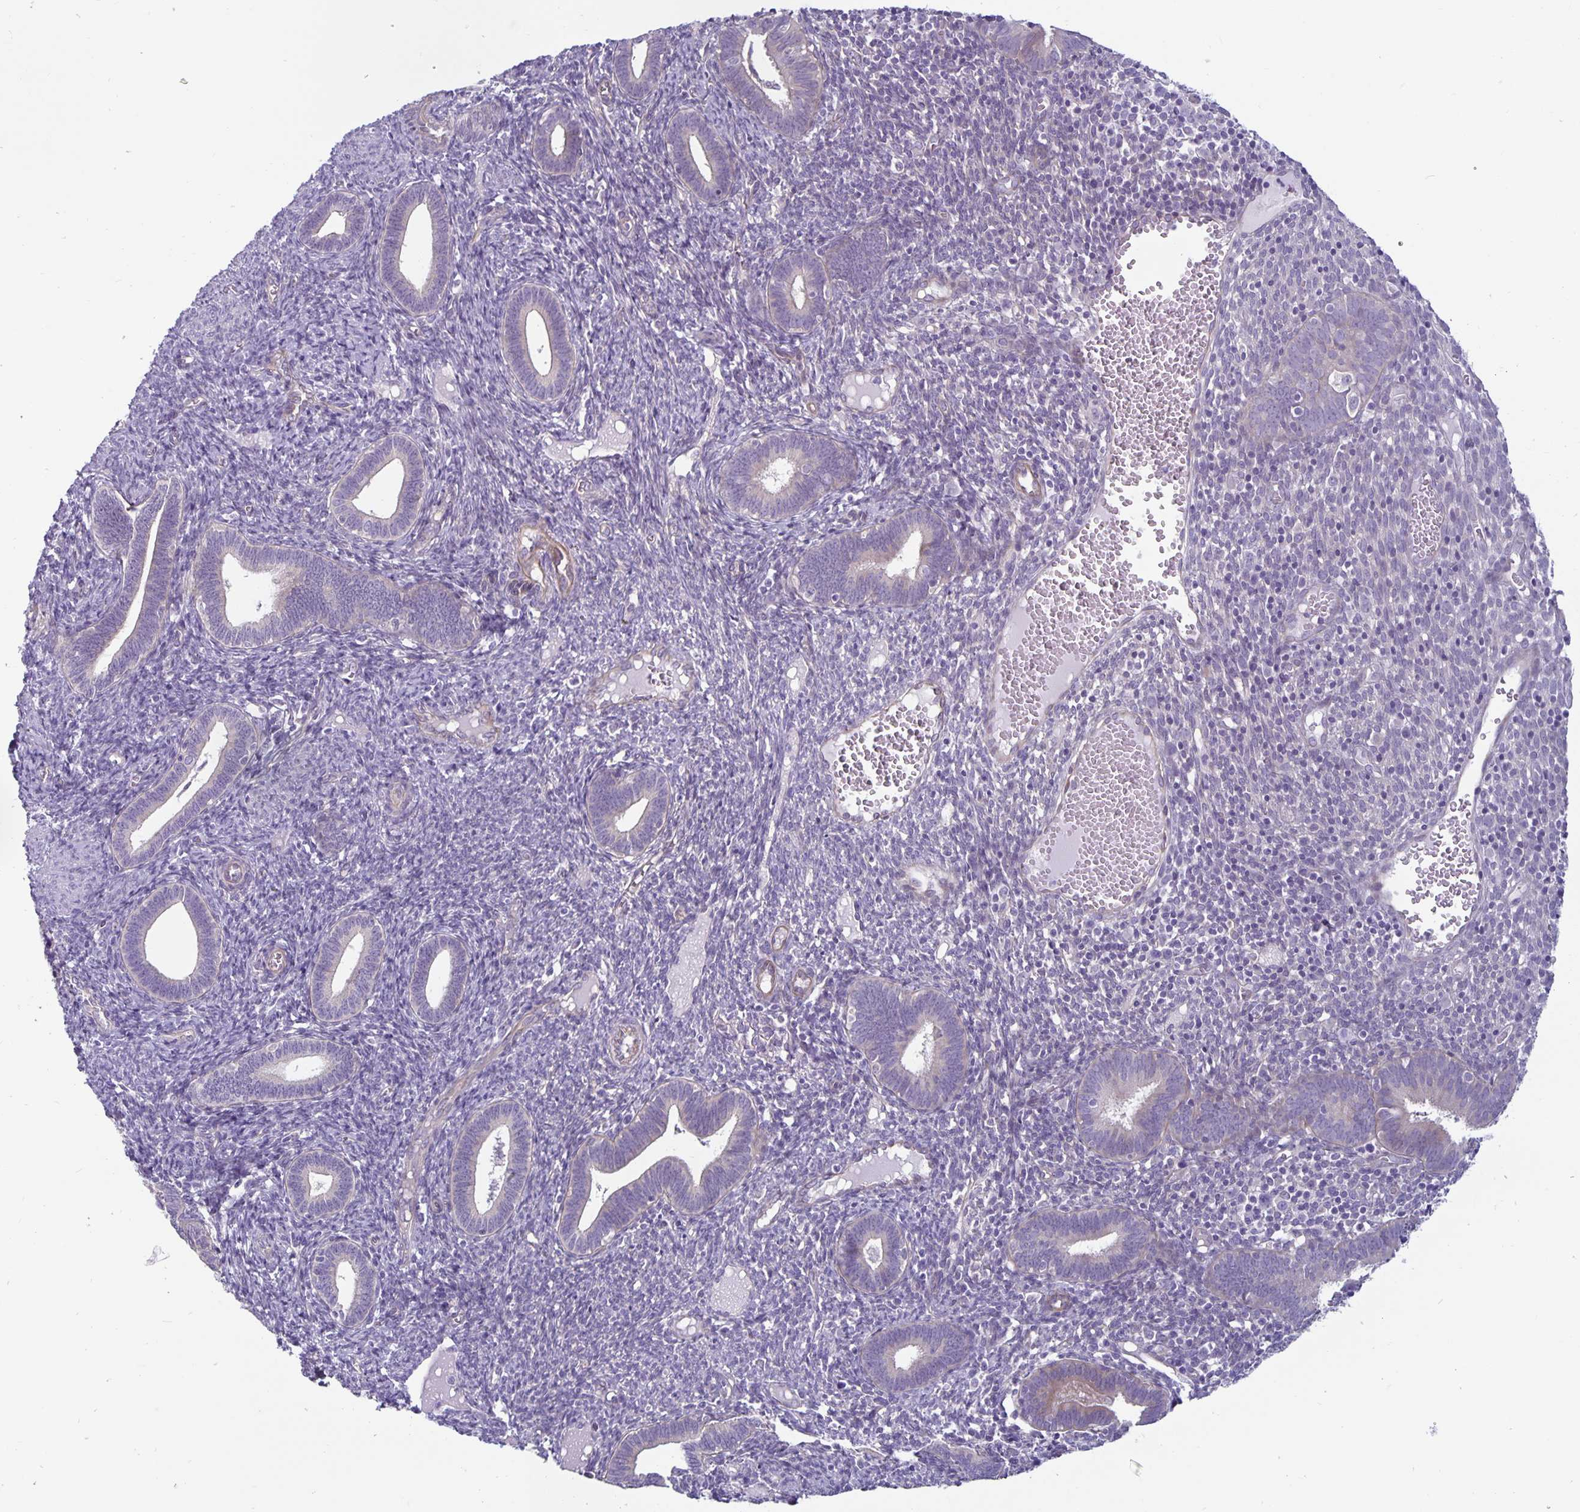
{"staining": {"intensity": "negative", "quantity": "none", "location": "none"}, "tissue": "endometrium", "cell_type": "Cells in endometrial stroma", "image_type": "normal", "snomed": [{"axis": "morphology", "description": "Normal tissue, NOS"}, {"axis": "topography", "description": "Endometrium"}], "caption": "This histopathology image is of normal endometrium stained with immunohistochemistry to label a protein in brown with the nuclei are counter-stained blue. There is no staining in cells in endometrial stroma. (IHC, brightfield microscopy, high magnification).", "gene": "PLCB3", "patient": {"sex": "female", "age": 41}}